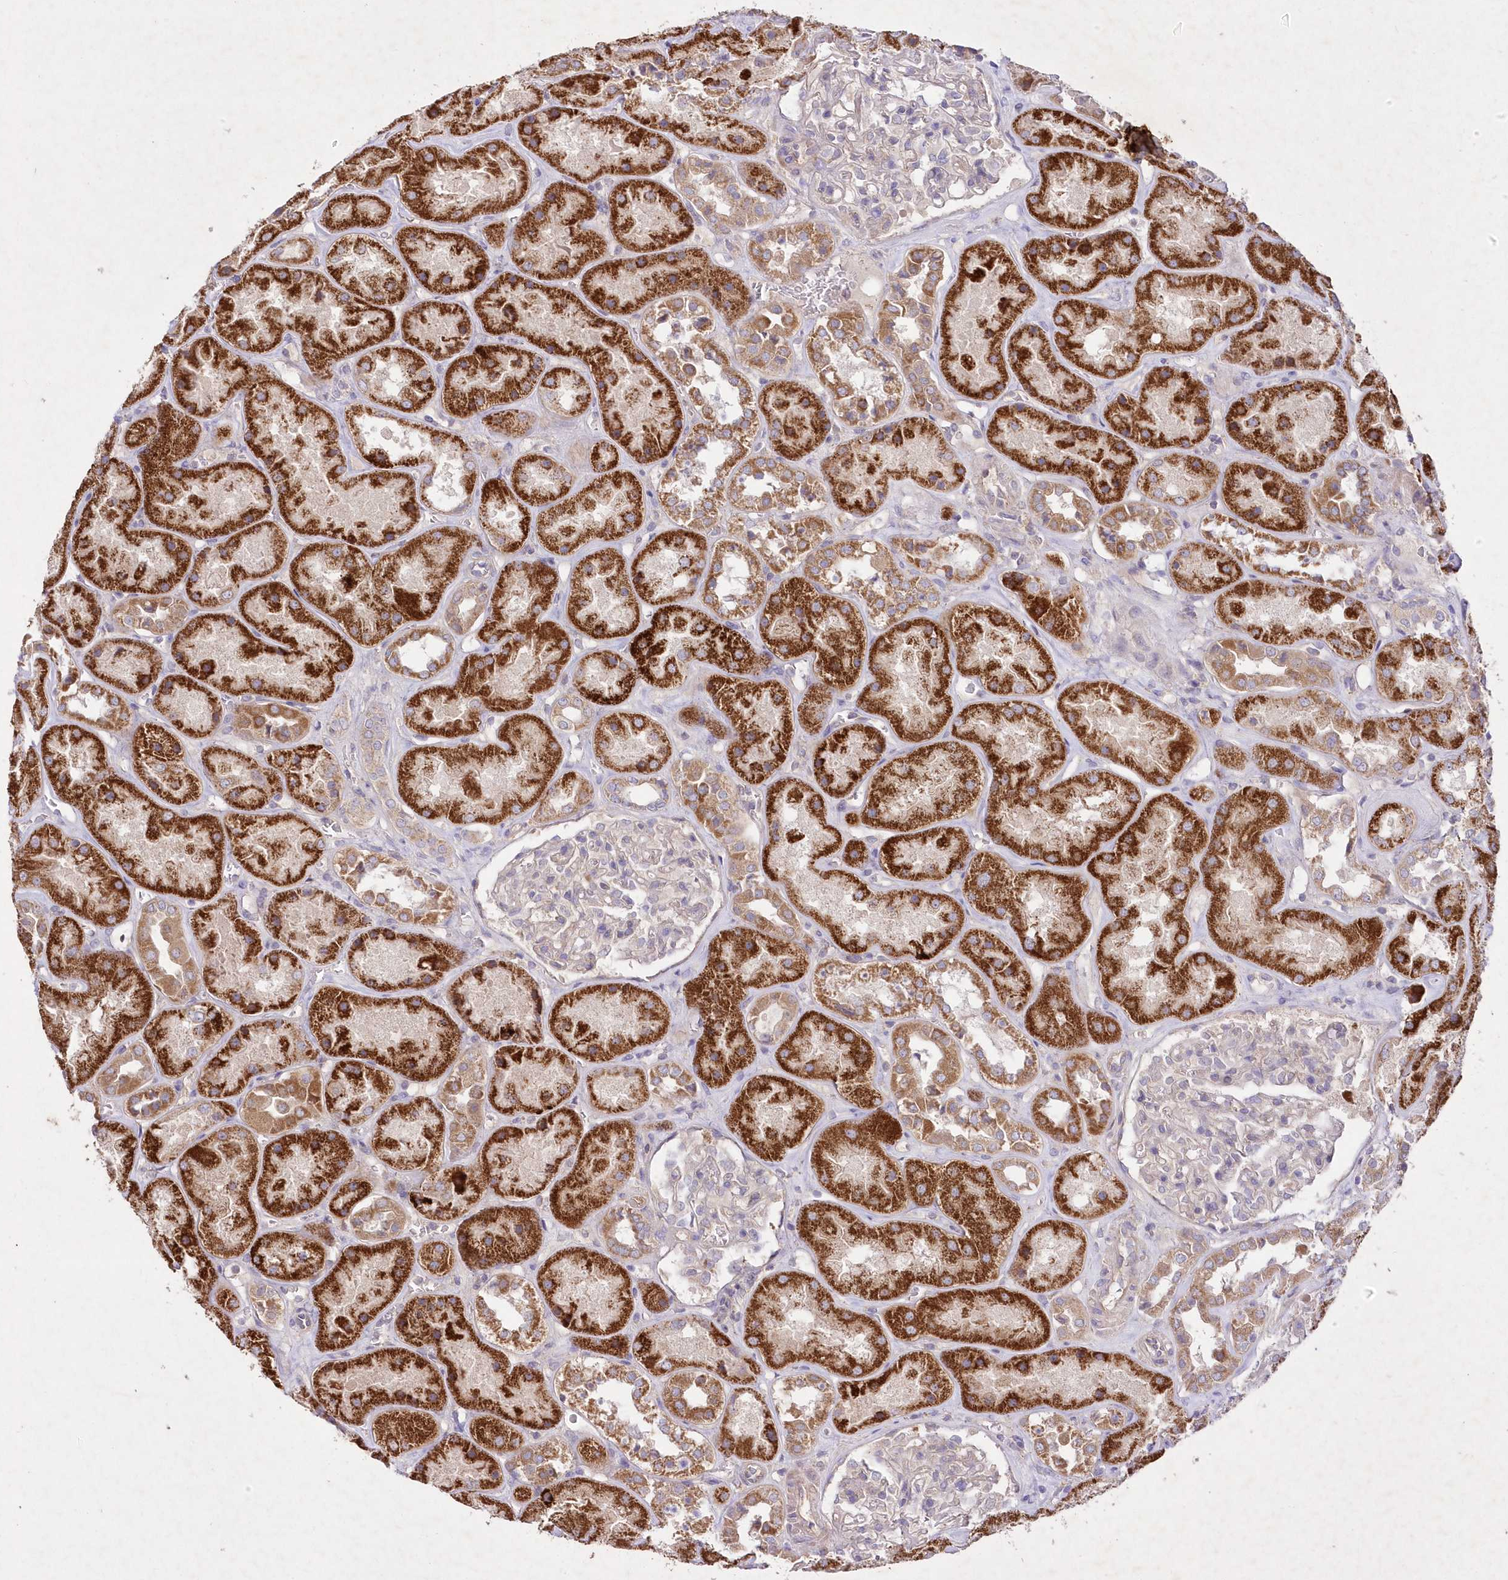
{"staining": {"intensity": "negative", "quantity": "none", "location": "none"}, "tissue": "kidney", "cell_type": "Cells in glomeruli", "image_type": "normal", "snomed": [{"axis": "morphology", "description": "Normal tissue, NOS"}, {"axis": "topography", "description": "Kidney"}], "caption": "Normal kidney was stained to show a protein in brown. There is no significant expression in cells in glomeruli. The staining was performed using DAB (3,3'-diaminobenzidine) to visualize the protein expression in brown, while the nuclei were stained in blue with hematoxylin (Magnification: 20x).", "gene": "ITSN2", "patient": {"sex": "male", "age": 70}}